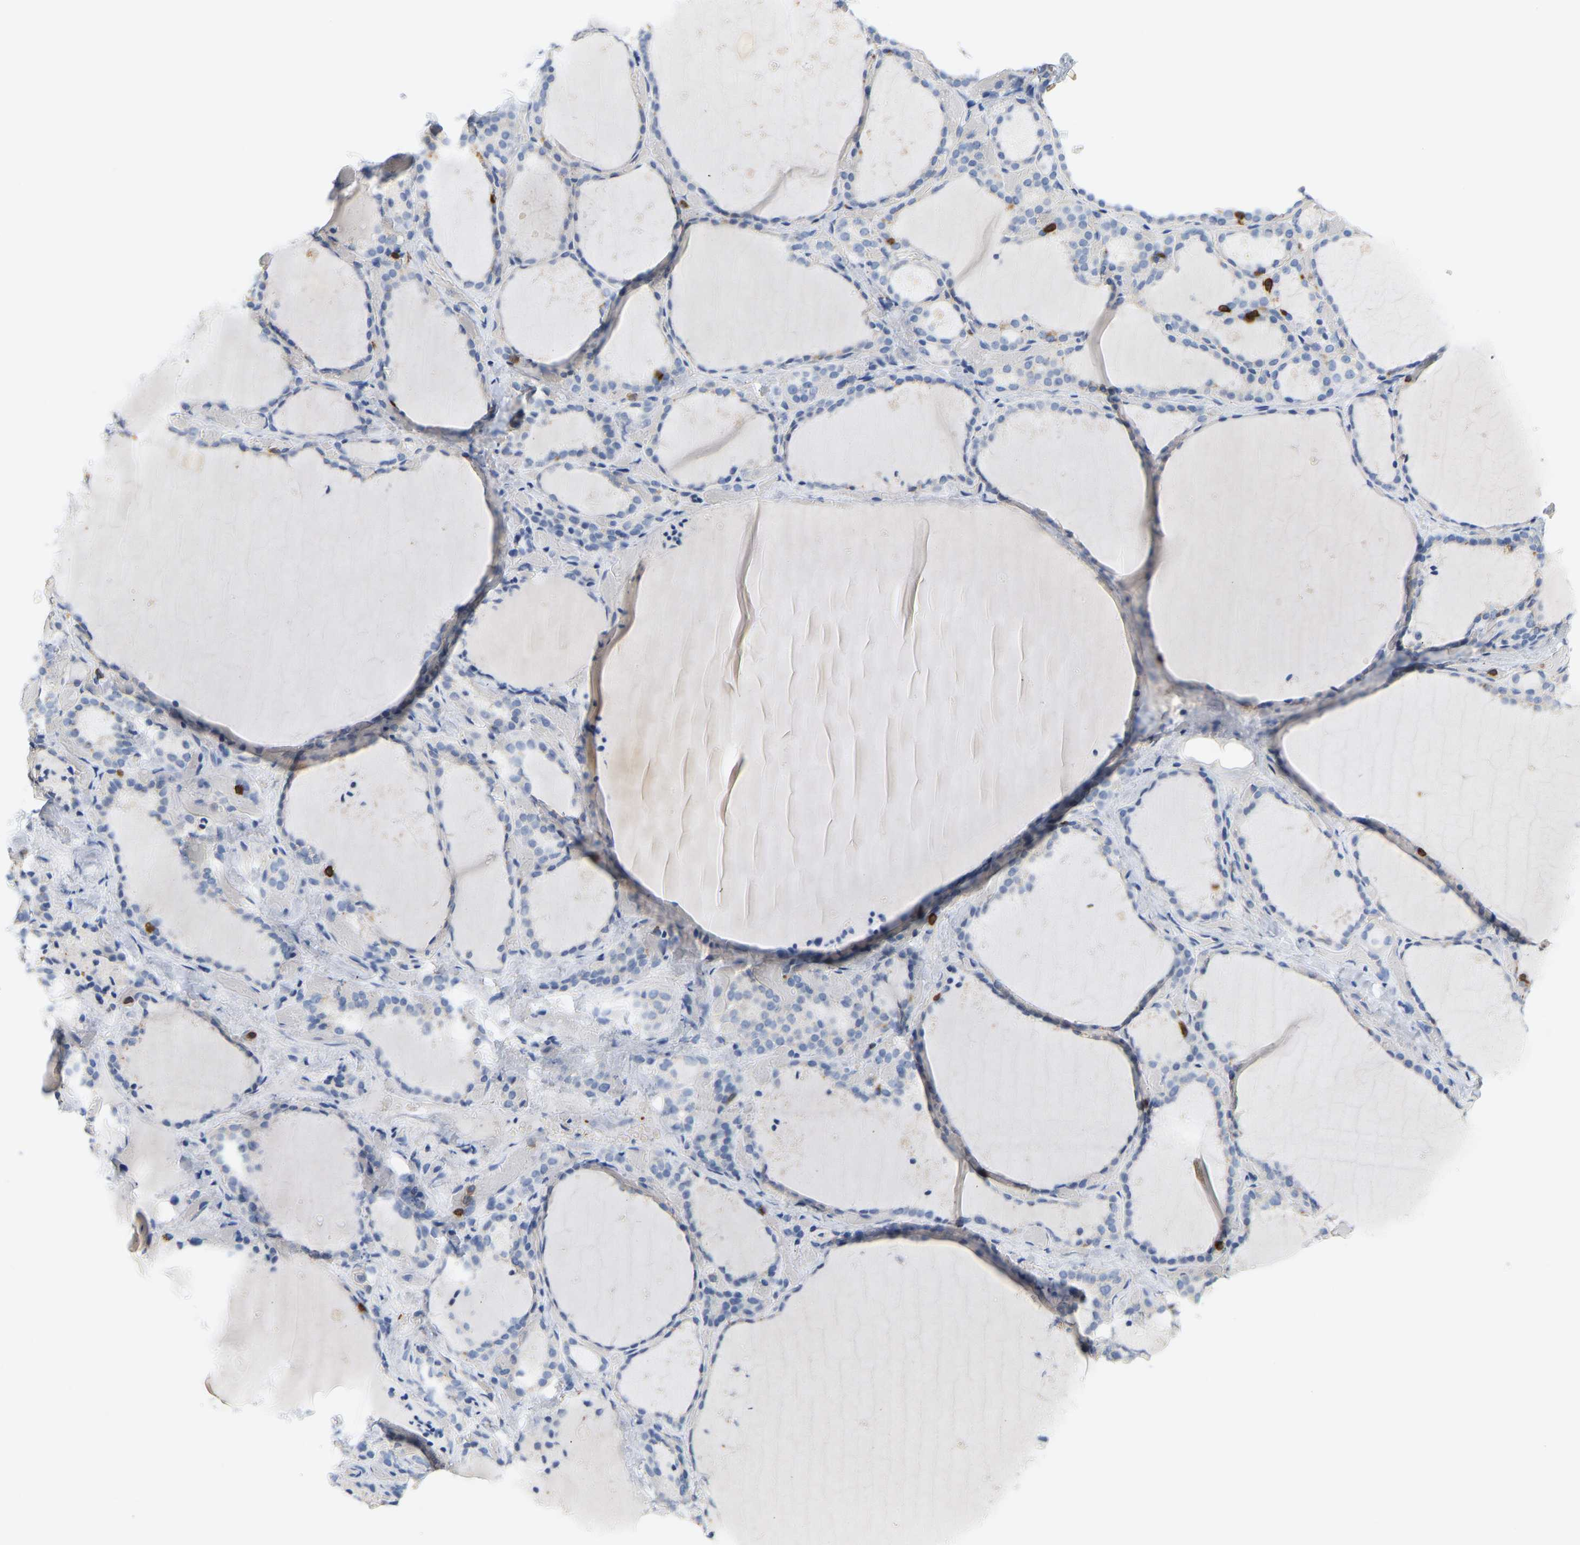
{"staining": {"intensity": "negative", "quantity": "none", "location": "none"}, "tissue": "thyroid gland", "cell_type": "Glandular cells", "image_type": "normal", "snomed": [{"axis": "morphology", "description": "Normal tissue, NOS"}, {"axis": "topography", "description": "Thyroid gland"}], "caption": "IHC histopathology image of benign thyroid gland stained for a protein (brown), which demonstrates no positivity in glandular cells.", "gene": "EVL", "patient": {"sex": "female", "age": 44}}